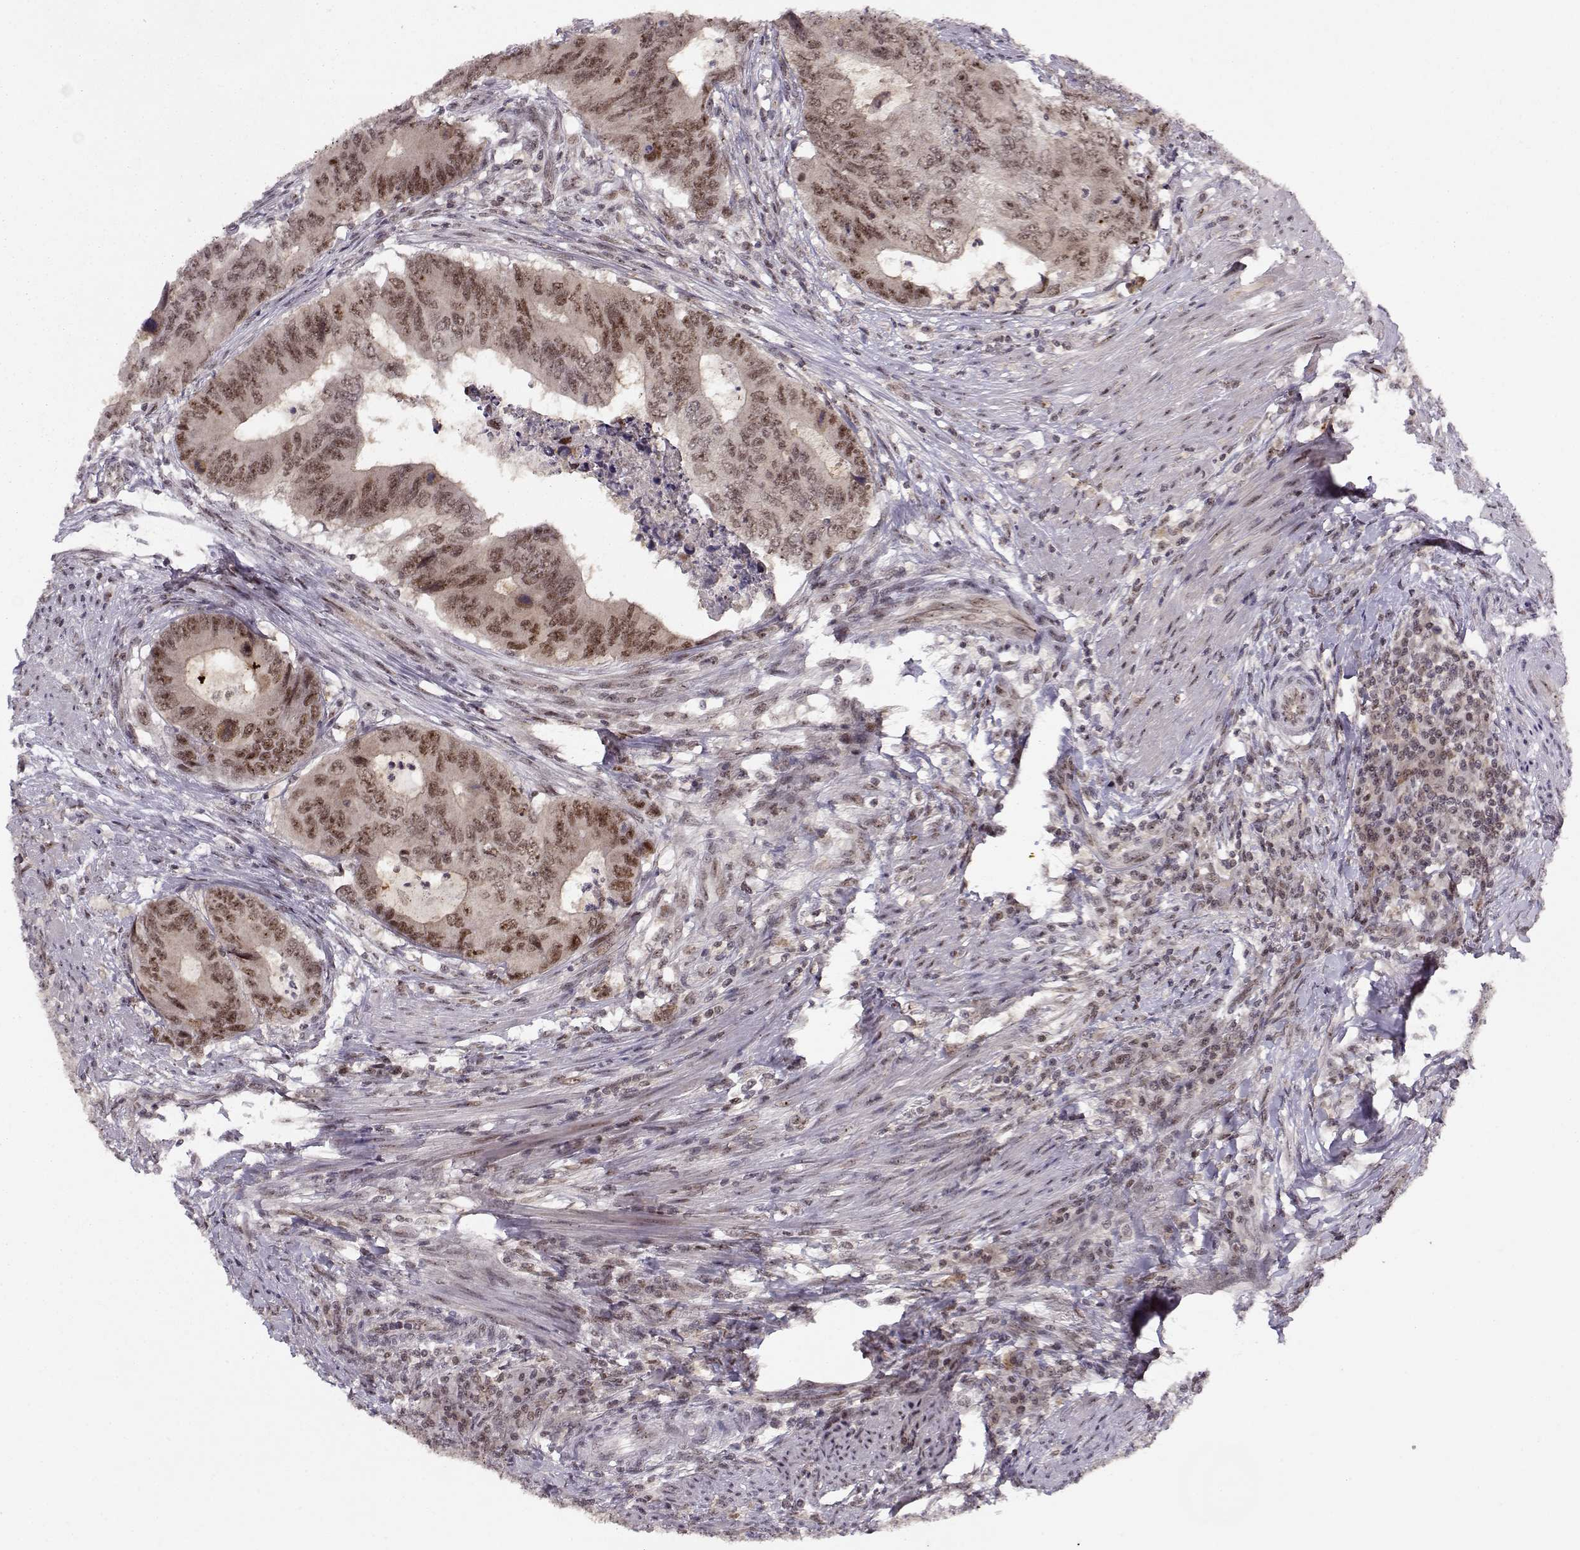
{"staining": {"intensity": "moderate", "quantity": ">75%", "location": "nuclear"}, "tissue": "colorectal cancer", "cell_type": "Tumor cells", "image_type": "cancer", "snomed": [{"axis": "morphology", "description": "Adenocarcinoma, NOS"}, {"axis": "topography", "description": "Colon"}], "caption": "Protein expression analysis of colorectal cancer (adenocarcinoma) reveals moderate nuclear expression in about >75% of tumor cells. Nuclei are stained in blue.", "gene": "CSNK2A1", "patient": {"sex": "male", "age": 53}}